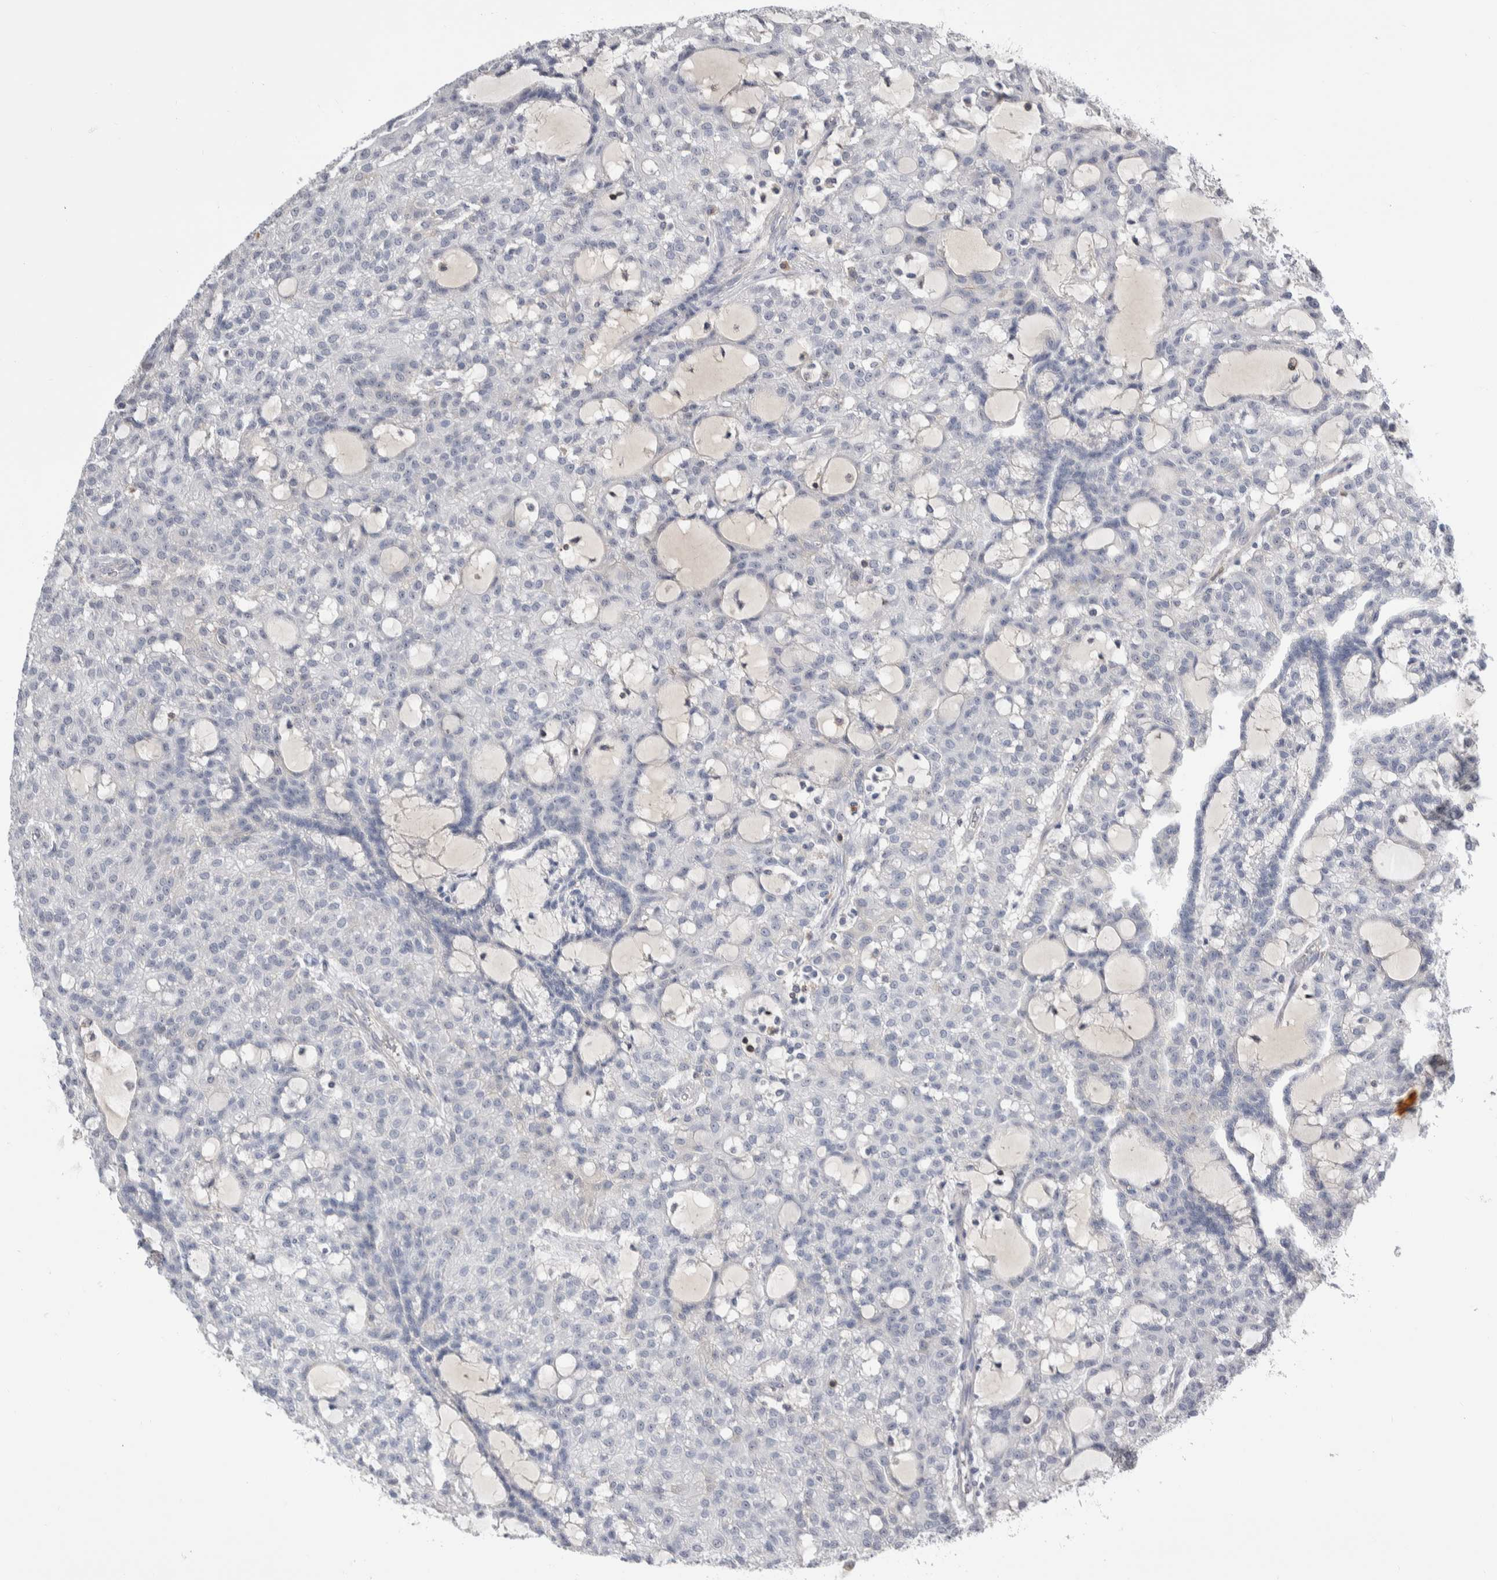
{"staining": {"intensity": "negative", "quantity": "none", "location": "none"}, "tissue": "renal cancer", "cell_type": "Tumor cells", "image_type": "cancer", "snomed": [{"axis": "morphology", "description": "Adenocarcinoma, NOS"}, {"axis": "topography", "description": "Kidney"}], "caption": "Immunohistochemistry (IHC) of renal adenocarcinoma displays no expression in tumor cells. (Stains: DAB (3,3'-diaminobenzidine) IHC with hematoxylin counter stain, Microscopy: brightfield microscopy at high magnification).", "gene": "CEP295NL", "patient": {"sex": "male", "age": 63}}